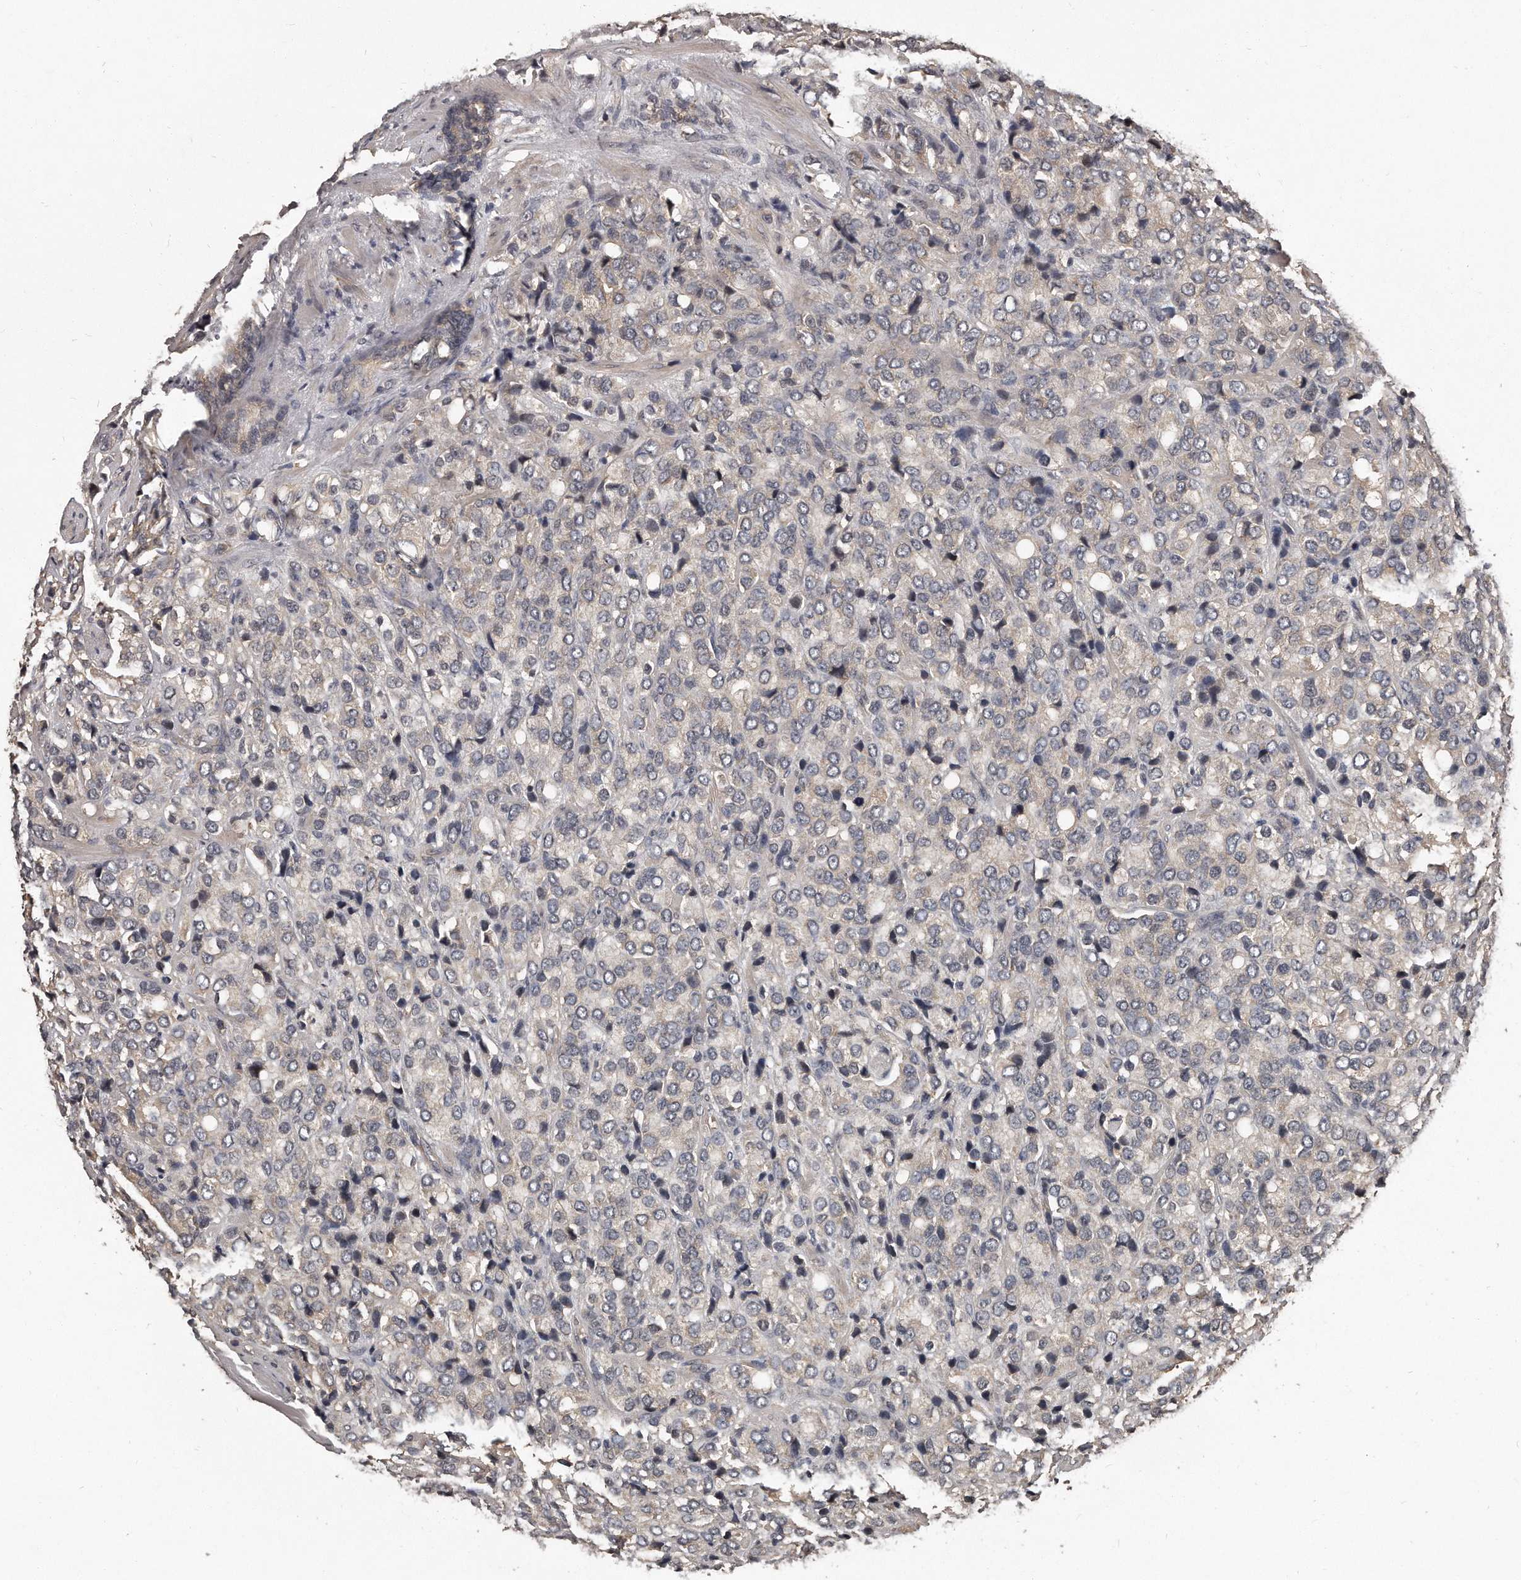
{"staining": {"intensity": "weak", "quantity": "<25%", "location": "cytoplasmic/membranous"}, "tissue": "prostate cancer", "cell_type": "Tumor cells", "image_type": "cancer", "snomed": [{"axis": "morphology", "description": "Adenocarcinoma, Medium grade"}, {"axis": "topography", "description": "Prostate"}], "caption": "An immunohistochemistry (IHC) photomicrograph of prostate medium-grade adenocarcinoma is shown. There is no staining in tumor cells of prostate medium-grade adenocarcinoma. (Stains: DAB (3,3'-diaminobenzidine) immunohistochemistry with hematoxylin counter stain, Microscopy: brightfield microscopy at high magnification).", "gene": "GRB10", "patient": {"sex": "male", "age": 70}}